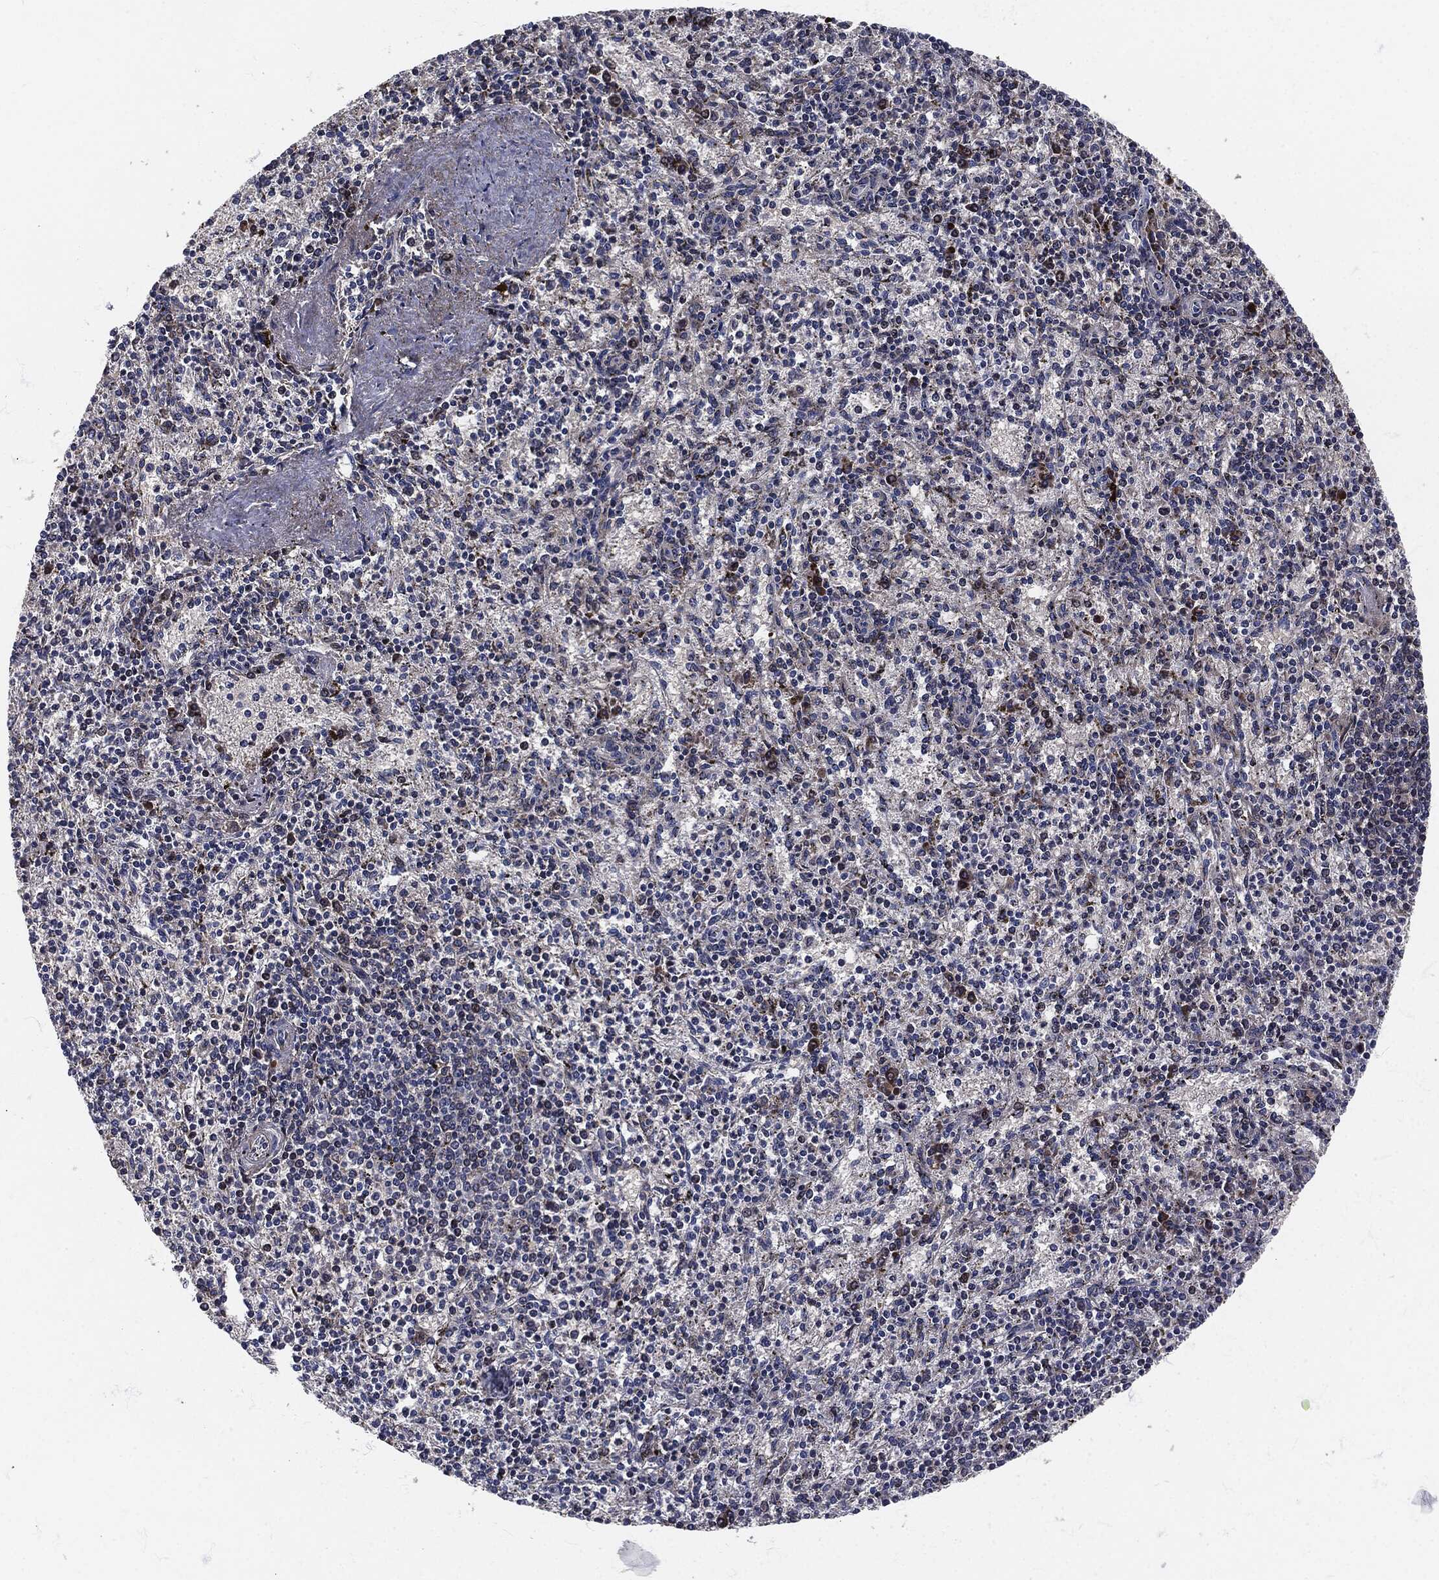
{"staining": {"intensity": "negative", "quantity": "none", "location": "none"}, "tissue": "spleen", "cell_type": "Cells in red pulp", "image_type": "normal", "snomed": [{"axis": "morphology", "description": "Normal tissue, NOS"}, {"axis": "topography", "description": "Spleen"}], "caption": "Spleen stained for a protein using immunohistochemistry (IHC) exhibits no positivity cells in red pulp.", "gene": "SIGLEC9", "patient": {"sex": "female", "age": 37}}